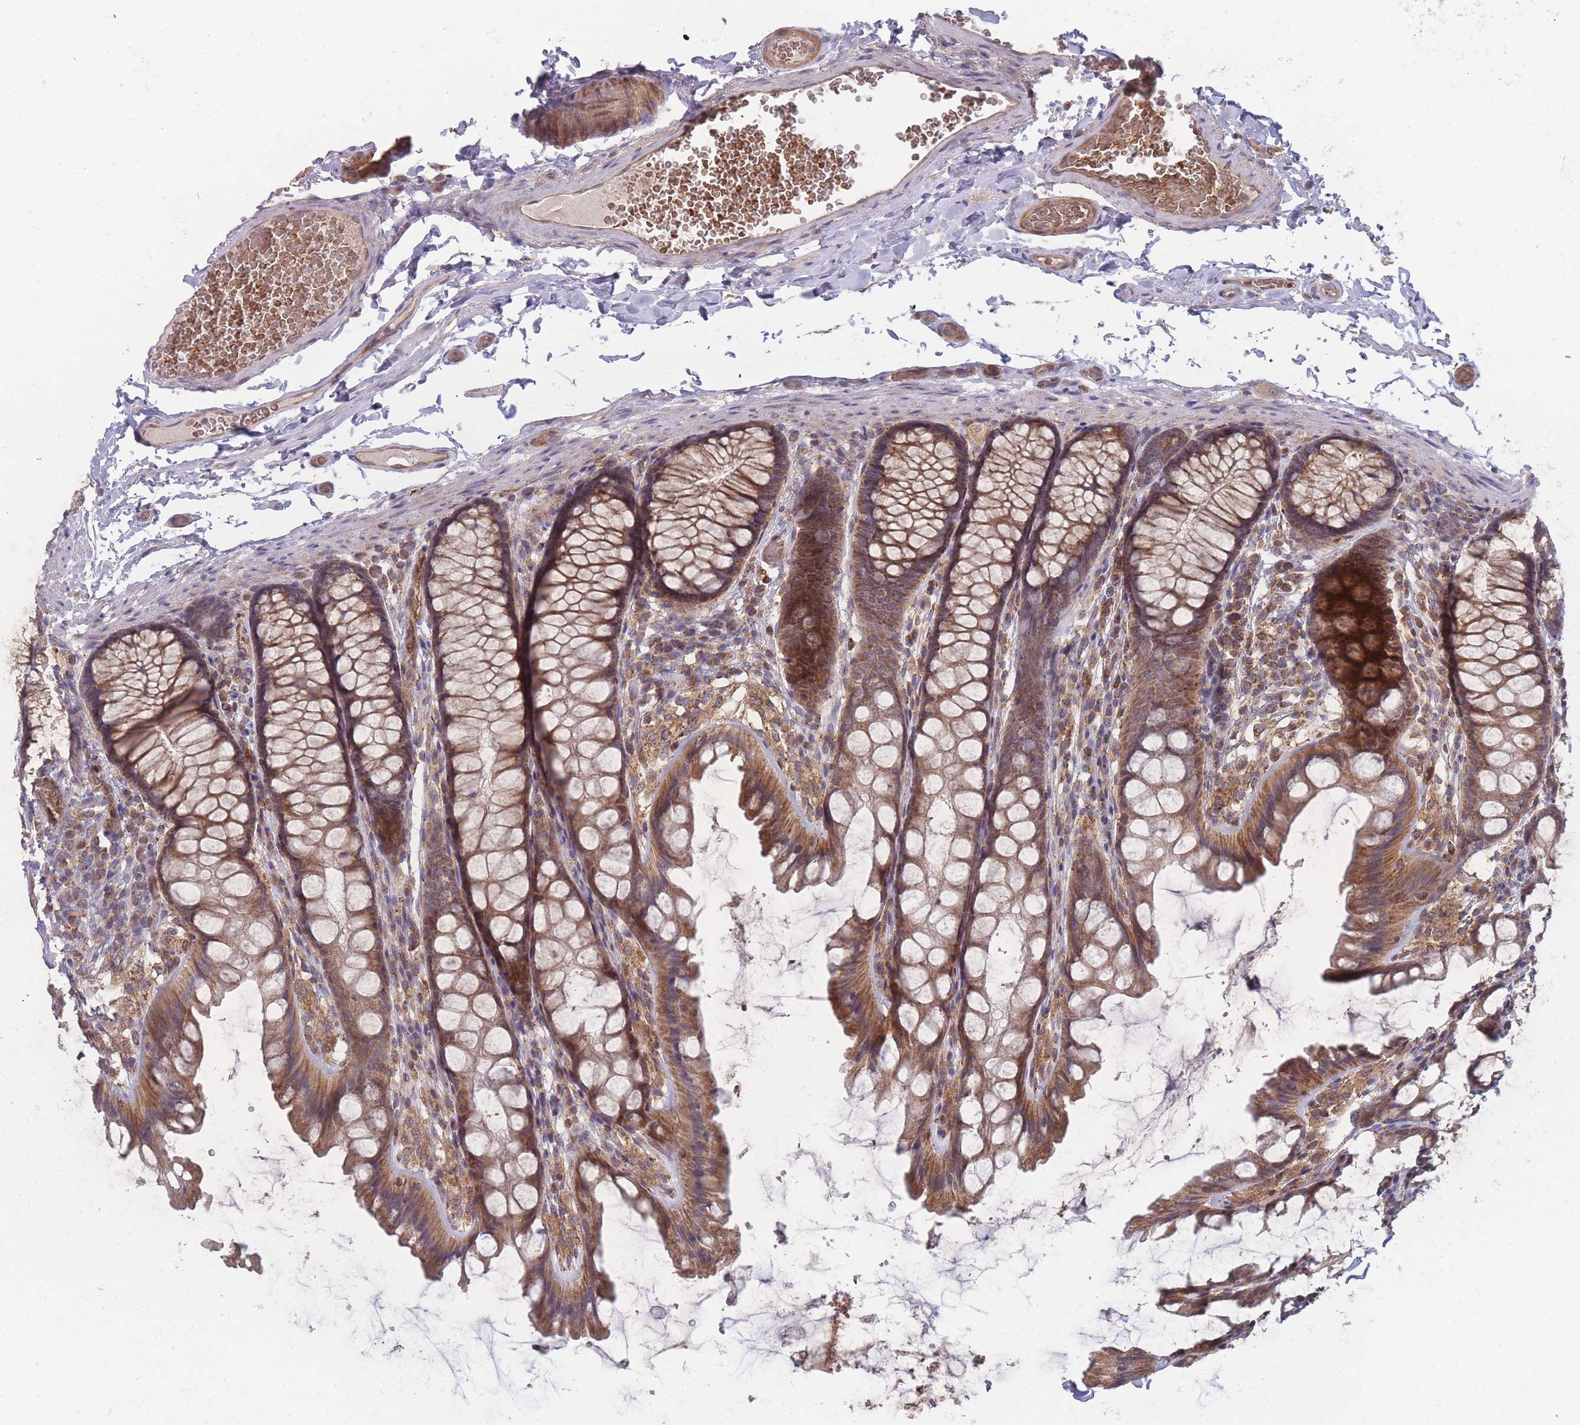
{"staining": {"intensity": "moderate", "quantity": ">75%", "location": "cytoplasmic/membranous"}, "tissue": "colon", "cell_type": "Endothelial cells", "image_type": "normal", "snomed": [{"axis": "morphology", "description": "Normal tissue, NOS"}, {"axis": "topography", "description": "Colon"}], "caption": "A medium amount of moderate cytoplasmic/membranous staining is appreciated in about >75% of endothelial cells in normal colon. (DAB IHC with brightfield microscopy, high magnification).", "gene": "SLC35B4", "patient": {"sex": "male", "age": 47}}